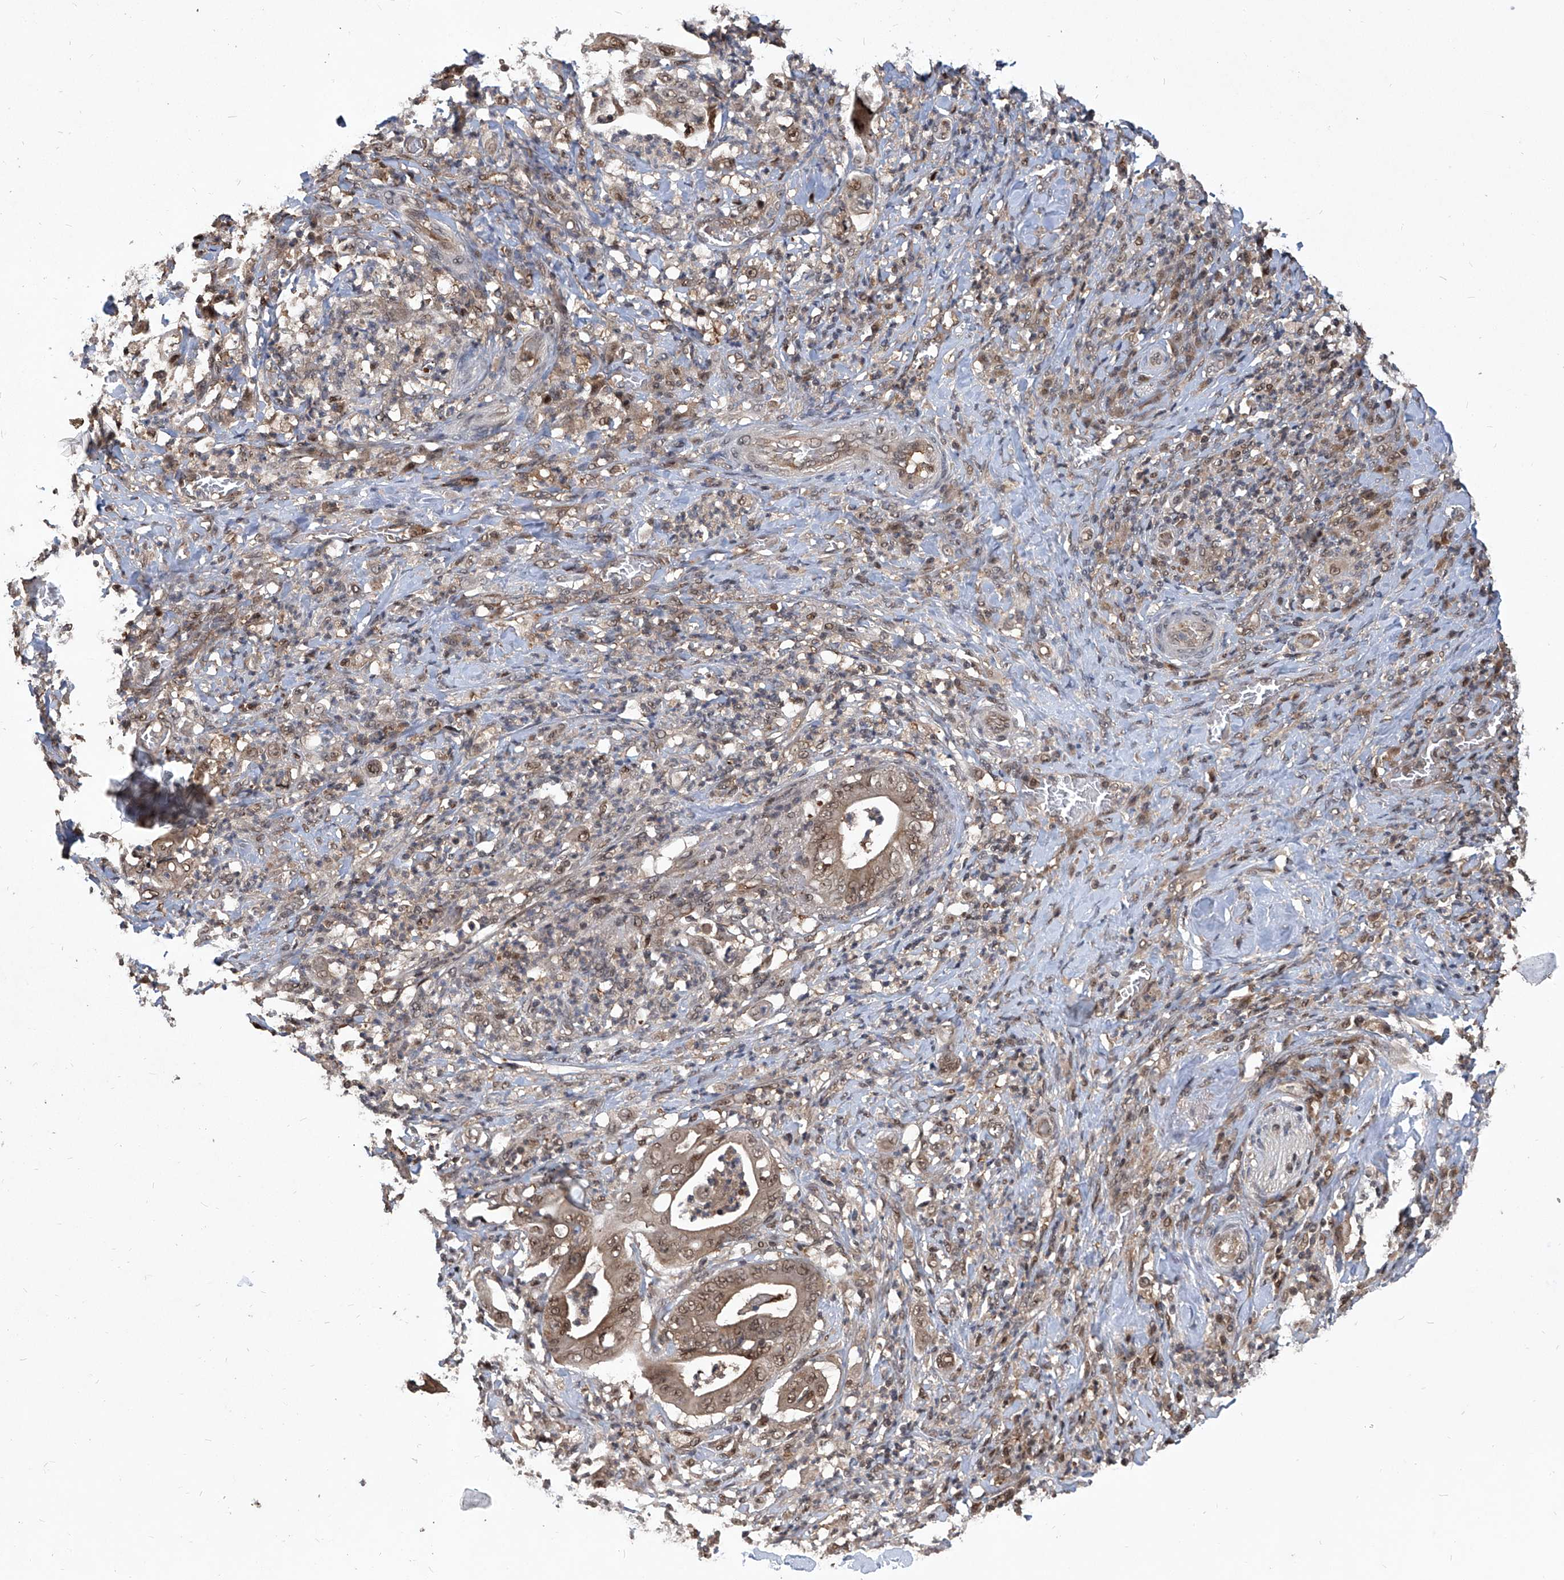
{"staining": {"intensity": "moderate", "quantity": ">75%", "location": "cytoplasmic/membranous,nuclear"}, "tissue": "stomach cancer", "cell_type": "Tumor cells", "image_type": "cancer", "snomed": [{"axis": "morphology", "description": "Adenocarcinoma, NOS"}, {"axis": "topography", "description": "Stomach"}], "caption": "Immunohistochemical staining of stomach cancer (adenocarcinoma) demonstrates medium levels of moderate cytoplasmic/membranous and nuclear protein expression in approximately >75% of tumor cells.", "gene": "PSMB1", "patient": {"sex": "female", "age": 73}}